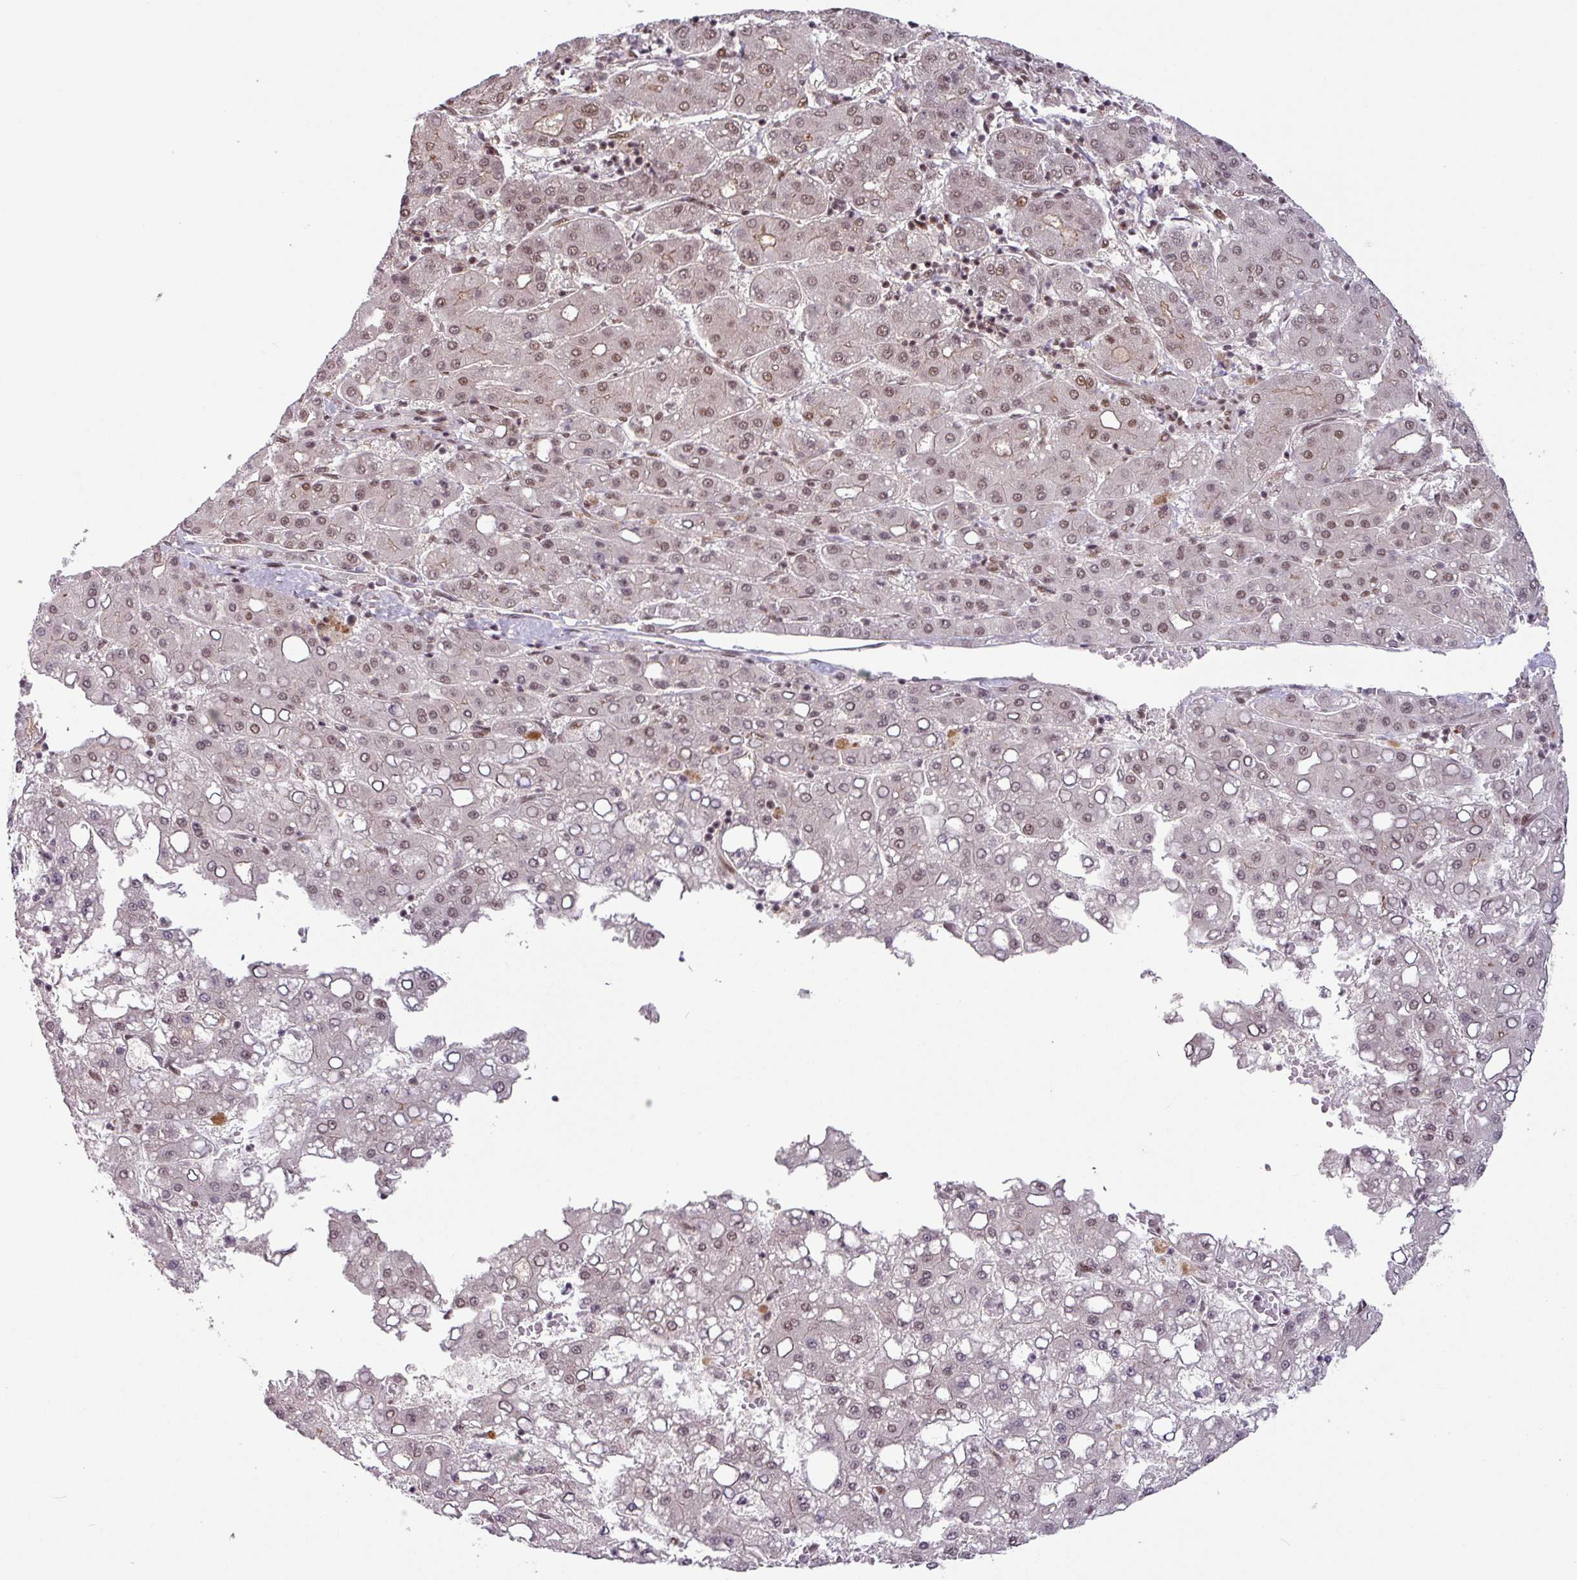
{"staining": {"intensity": "moderate", "quantity": ">75%", "location": "nuclear"}, "tissue": "liver cancer", "cell_type": "Tumor cells", "image_type": "cancer", "snomed": [{"axis": "morphology", "description": "Carcinoma, Hepatocellular, NOS"}, {"axis": "topography", "description": "Liver"}], "caption": "Moderate nuclear staining is seen in approximately >75% of tumor cells in liver cancer.", "gene": "SRSF2", "patient": {"sex": "male", "age": 65}}